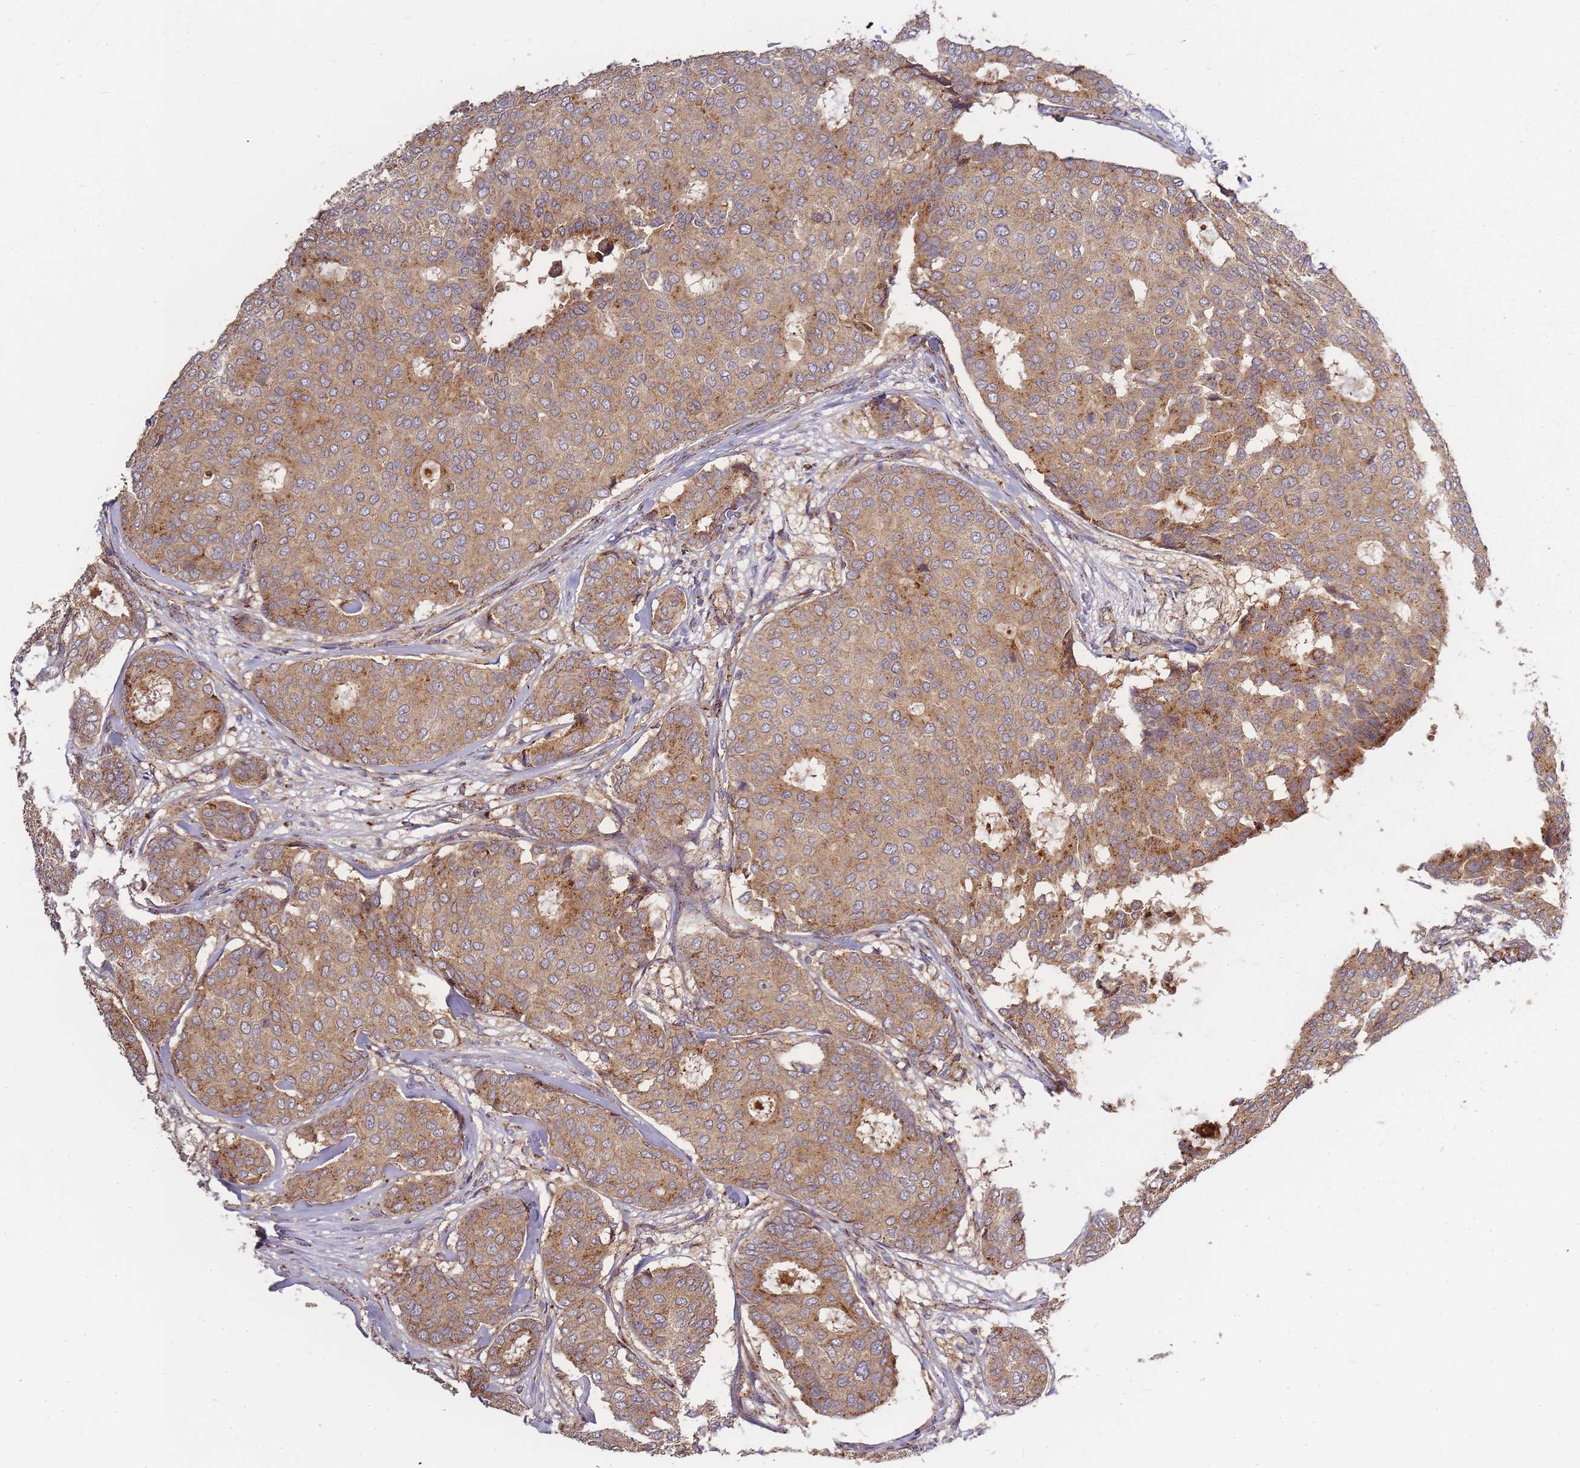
{"staining": {"intensity": "moderate", "quantity": ">75%", "location": "cytoplasmic/membranous"}, "tissue": "breast cancer", "cell_type": "Tumor cells", "image_type": "cancer", "snomed": [{"axis": "morphology", "description": "Duct carcinoma"}, {"axis": "topography", "description": "Breast"}], "caption": "Approximately >75% of tumor cells in intraductal carcinoma (breast) display moderate cytoplasmic/membranous protein expression as visualized by brown immunohistochemical staining.", "gene": "ATG5", "patient": {"sex": "female", "age": 75}}